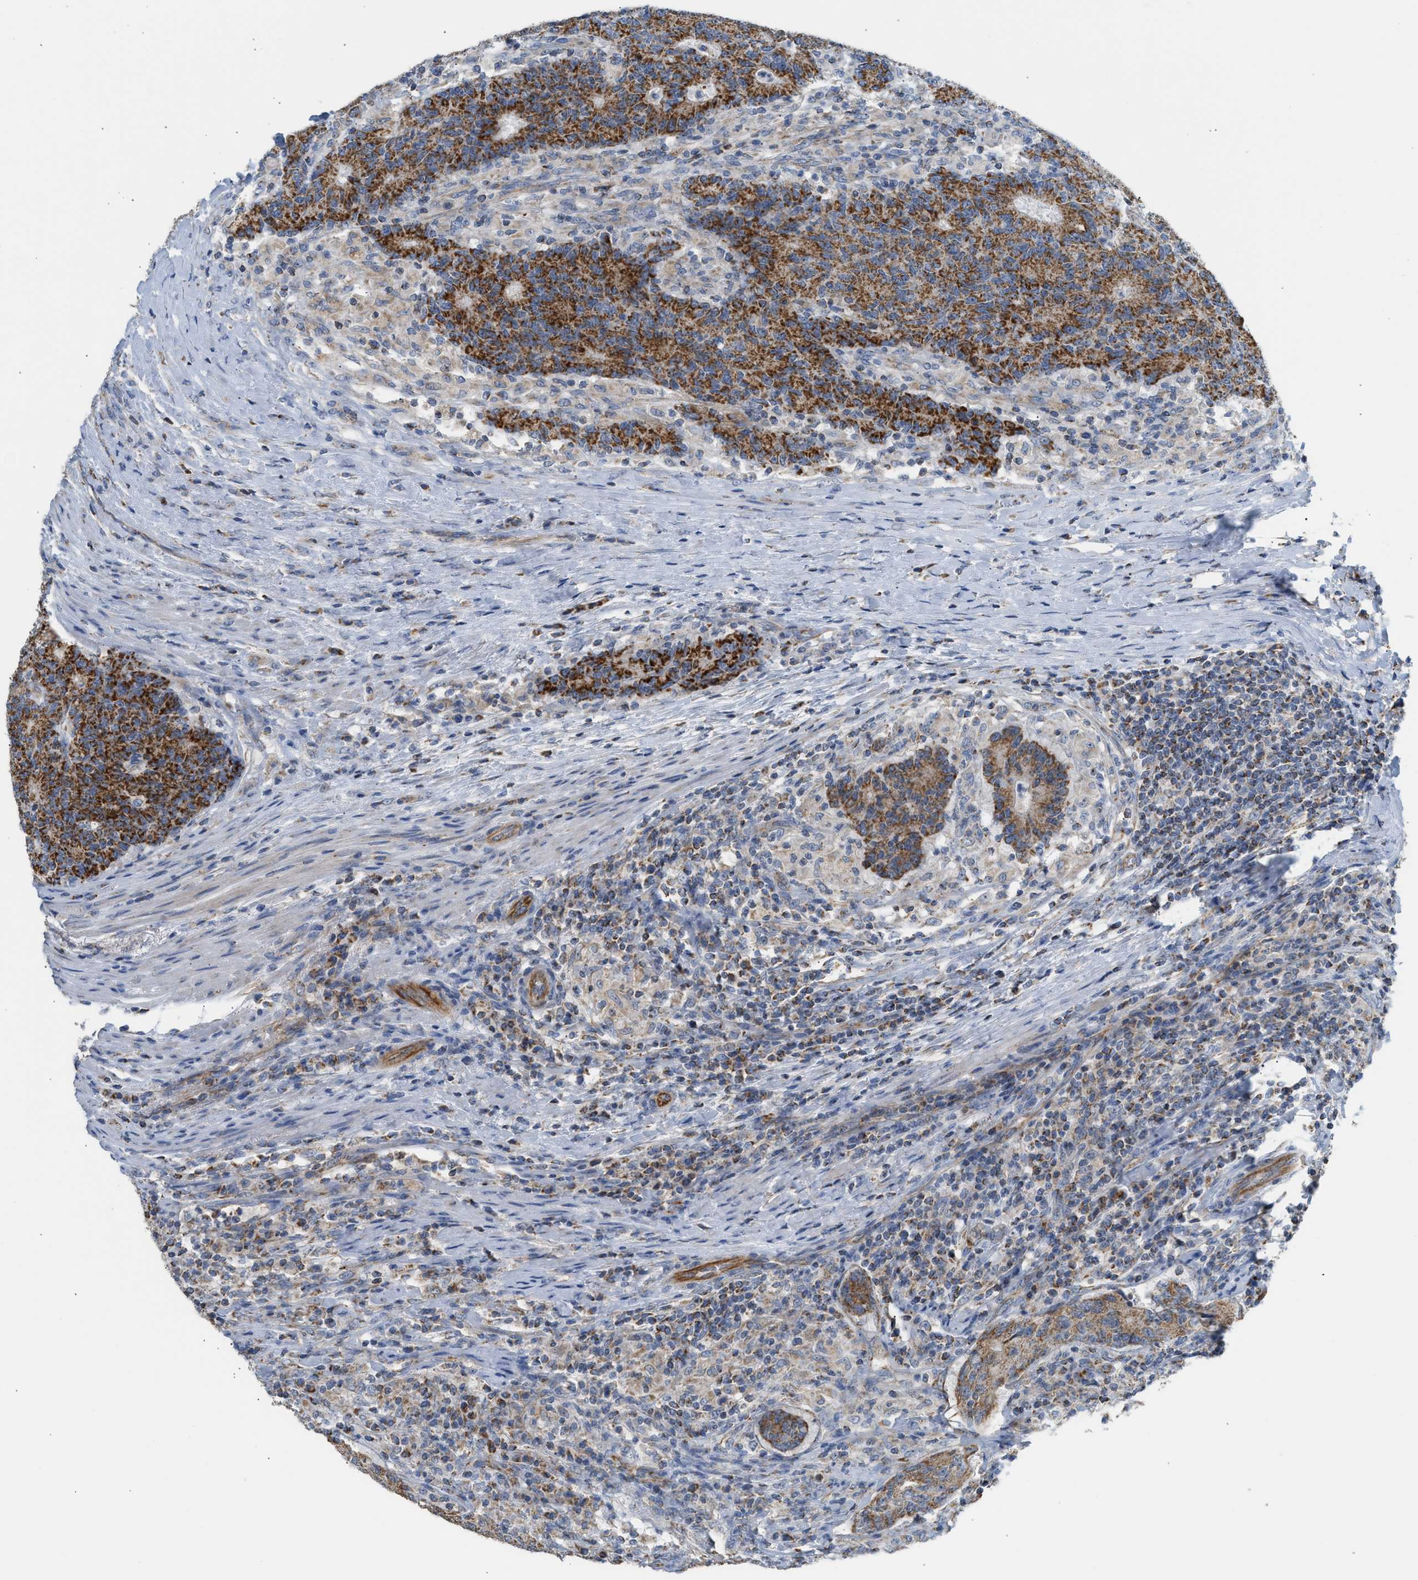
{"staining": {"intensity": "strong", "quantity": ">75%", "location": "cytoplasmic/membranous"}, "tissue": "colorectal cancer", "cell_type": "Tumor cells", "image_type": "cancer", "snomed": [{"axis": "morphology", "description": "Normal tissue, NOS"}, {"axis": "morphology", "description": "Adenocarcinoma, NOS"}, {"axis": "topography", "description": "Colon"}], "caption": "Protein analysis of colorectal cancer (adenocarcinoma) tissue displays strong cytoplasmic/membranous positivity in about >75% of tumor cells. Nuclei are stained in blue.", "gene": "GOT2", "patient": {"sex": "female", "age": 75}}